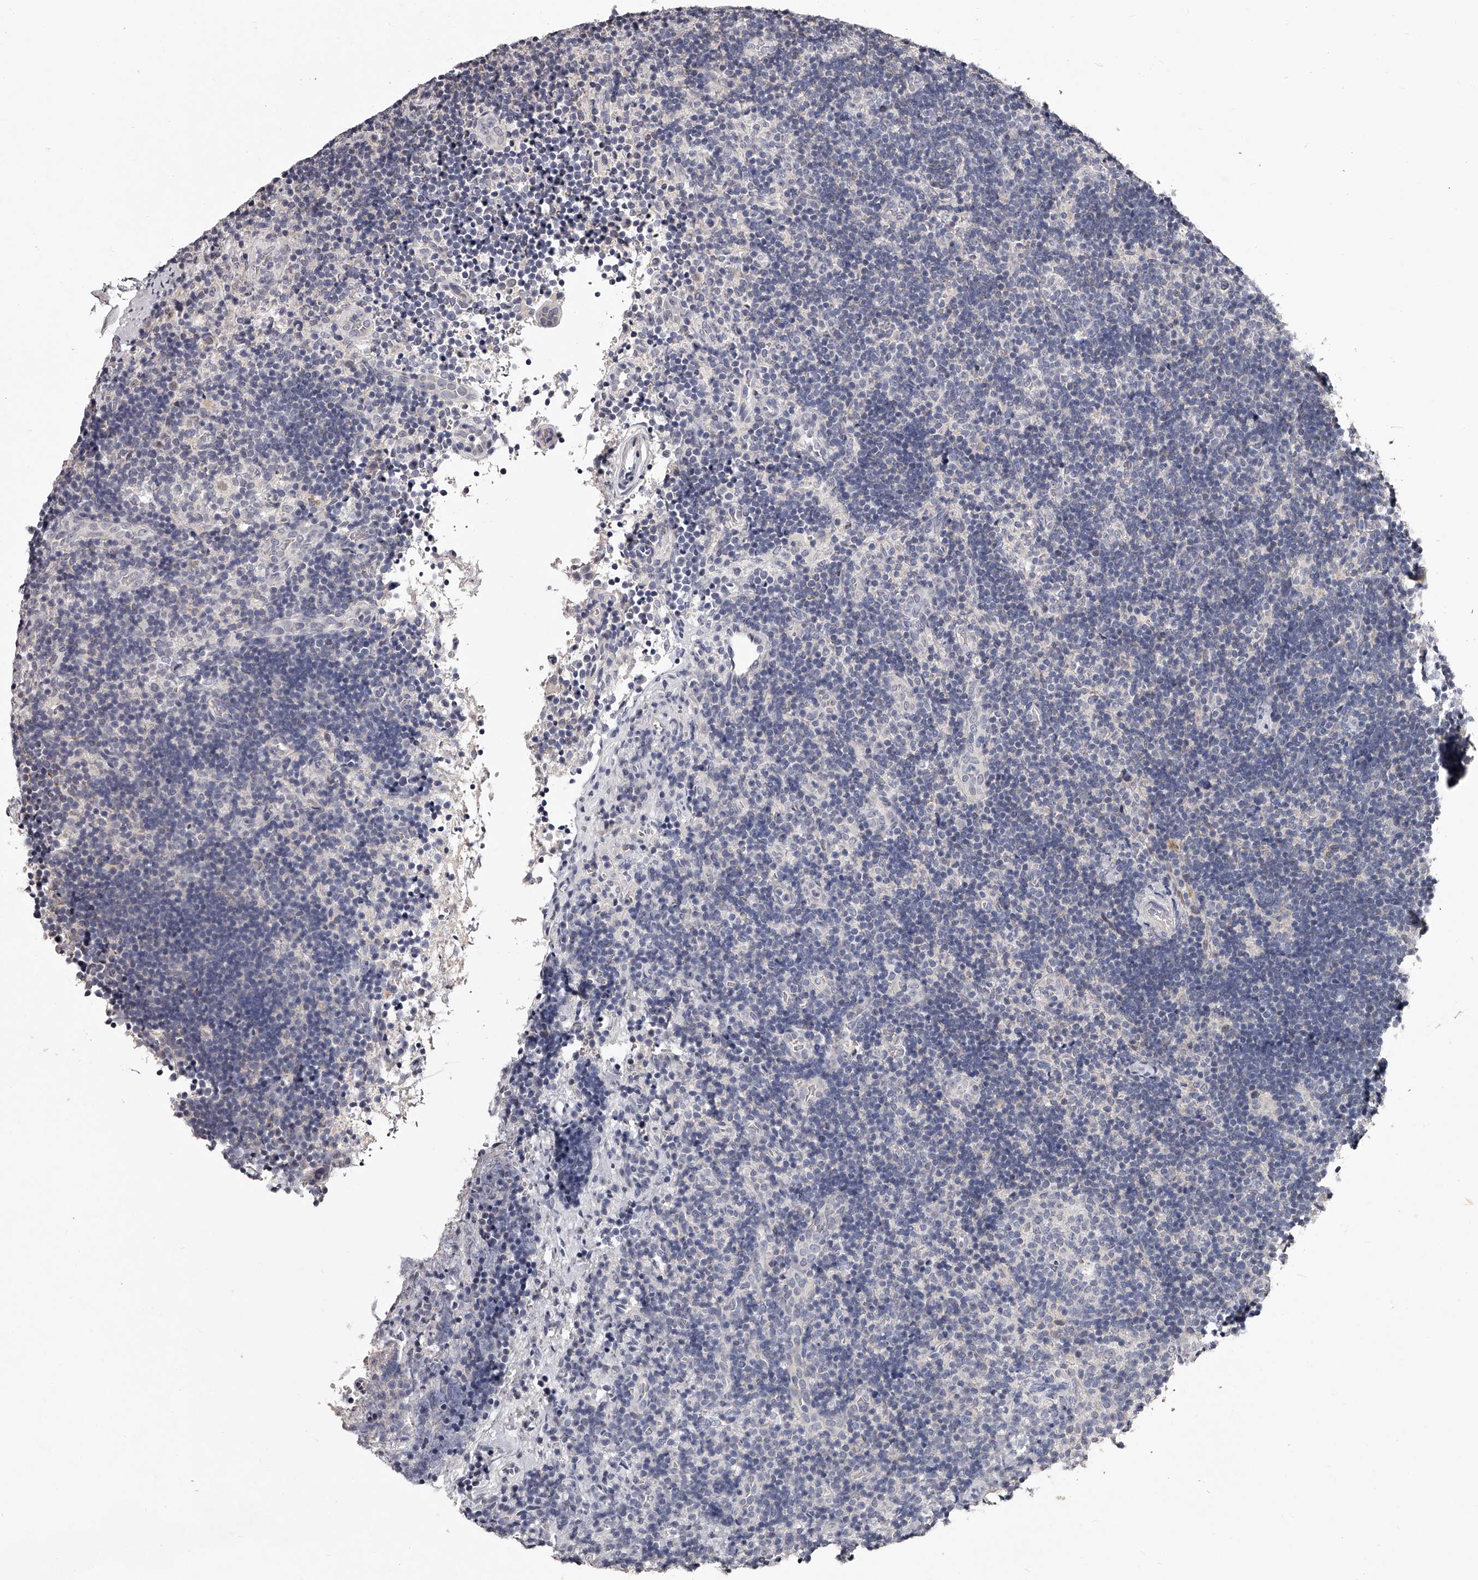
{"staining": {"intensity": "negative", "quantity": "none", "location": "none"}, "tissue": "lymph node", "cell_type": "Germinal center cells", "image_type": "normal", "snomed": [{"axis": "morphology", "description": "Normal tissue, NOS"}, {"axis": "topography", "description": "Lymph node"}], "caption": "Germinal center cells show no significant protein staining in benign lymph node.", "gene": "NT5DC1", "patient": {"sex": "female", "age": 22}}